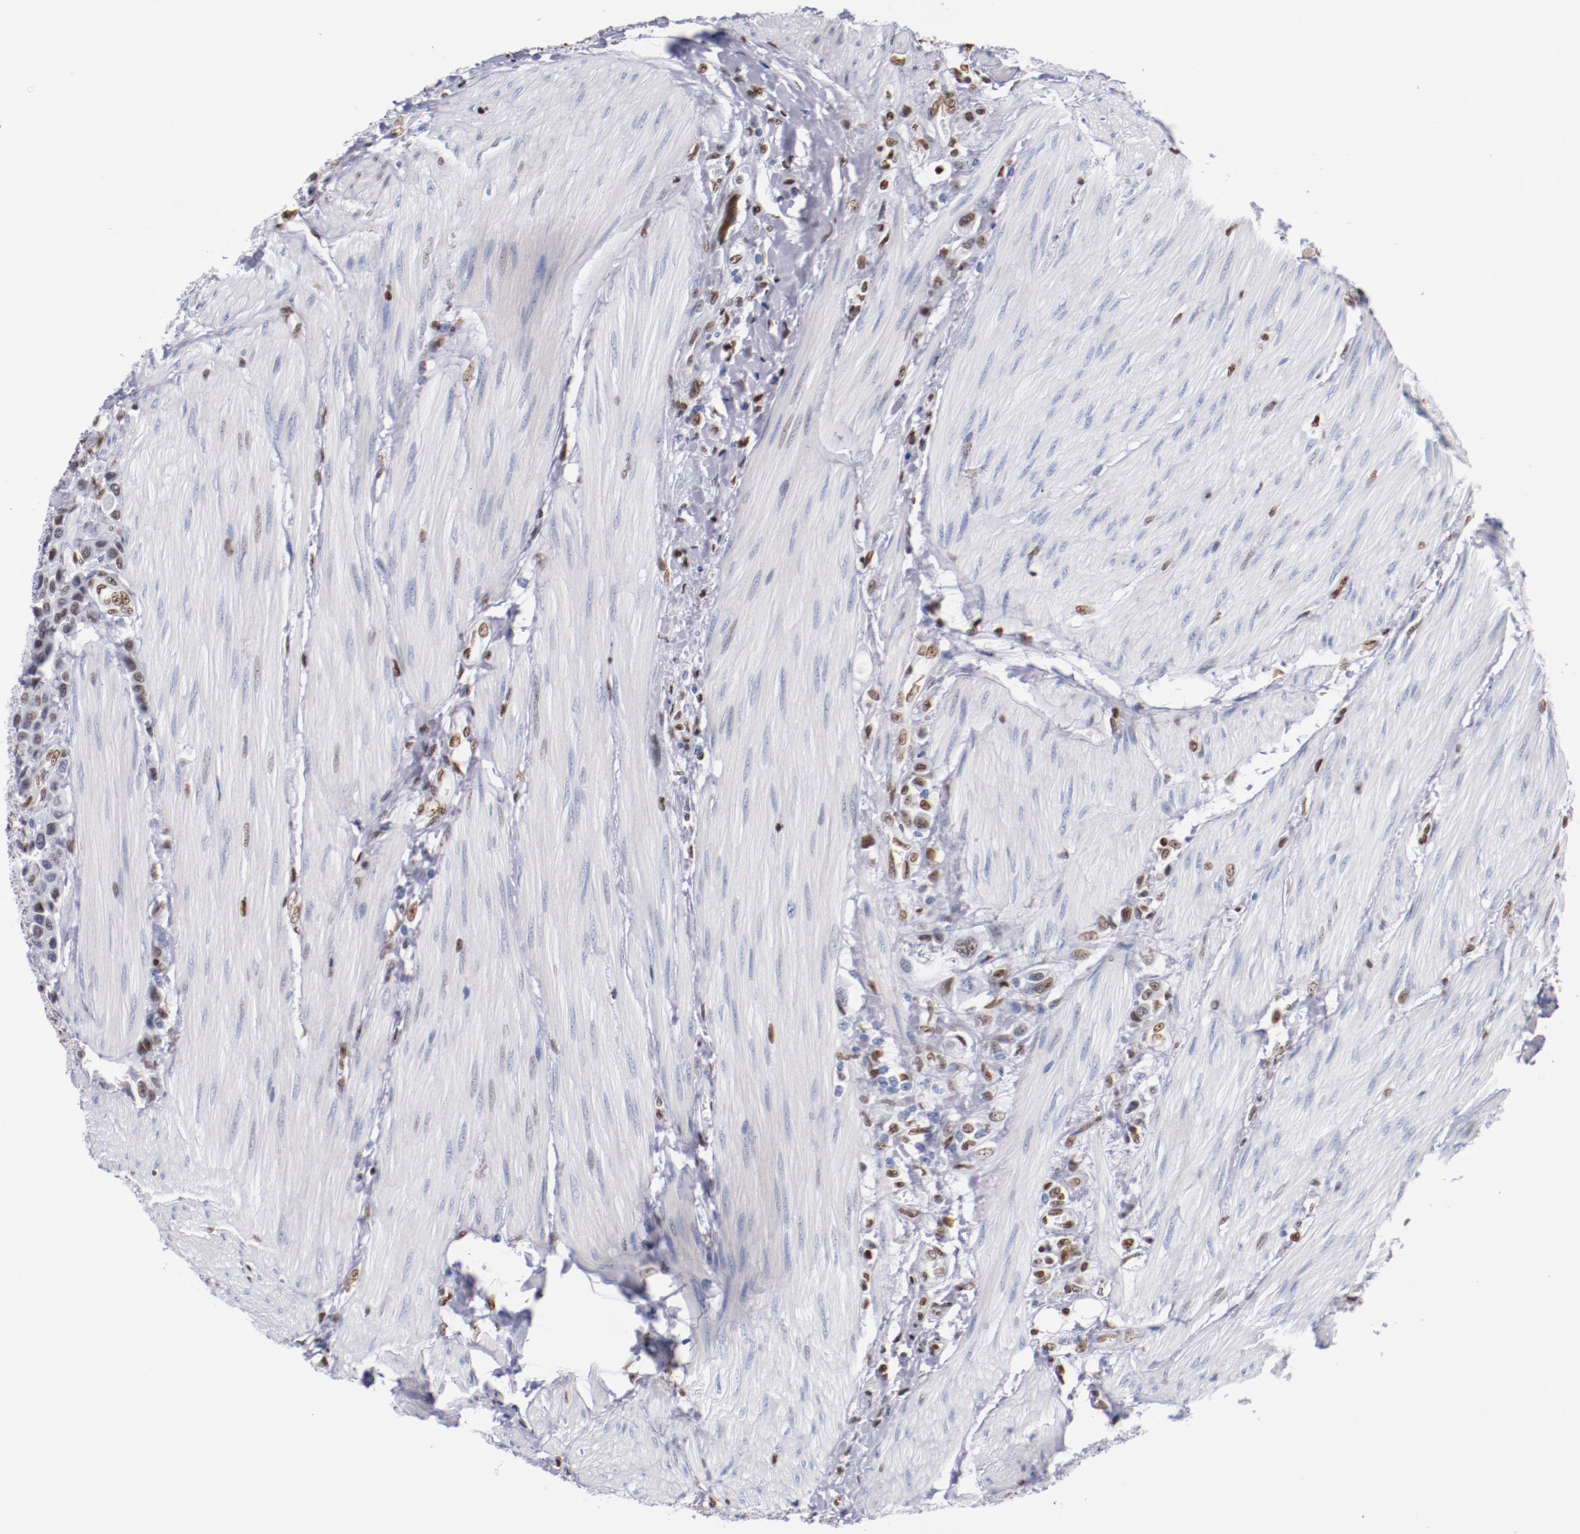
{"staining": {"intensity": "moderate", "quantity": ">75%", "location": "nuclear"}, "tissue": "urothelial cancer", "cell_type": "Tumor cells", "image_type": "cancer", "snomed": [{"axis": "morphology", "description": "Urothelial carcinoma, High grade"}, {"axis": "topography", "description": "Urinary bladder"}], "caption": "Moderate nuclear expression is appreciated in about >75% of tumor cells in urothelial cancer.", "gene": "IFI16", "patient": {"sex": "male", "age": 50}}